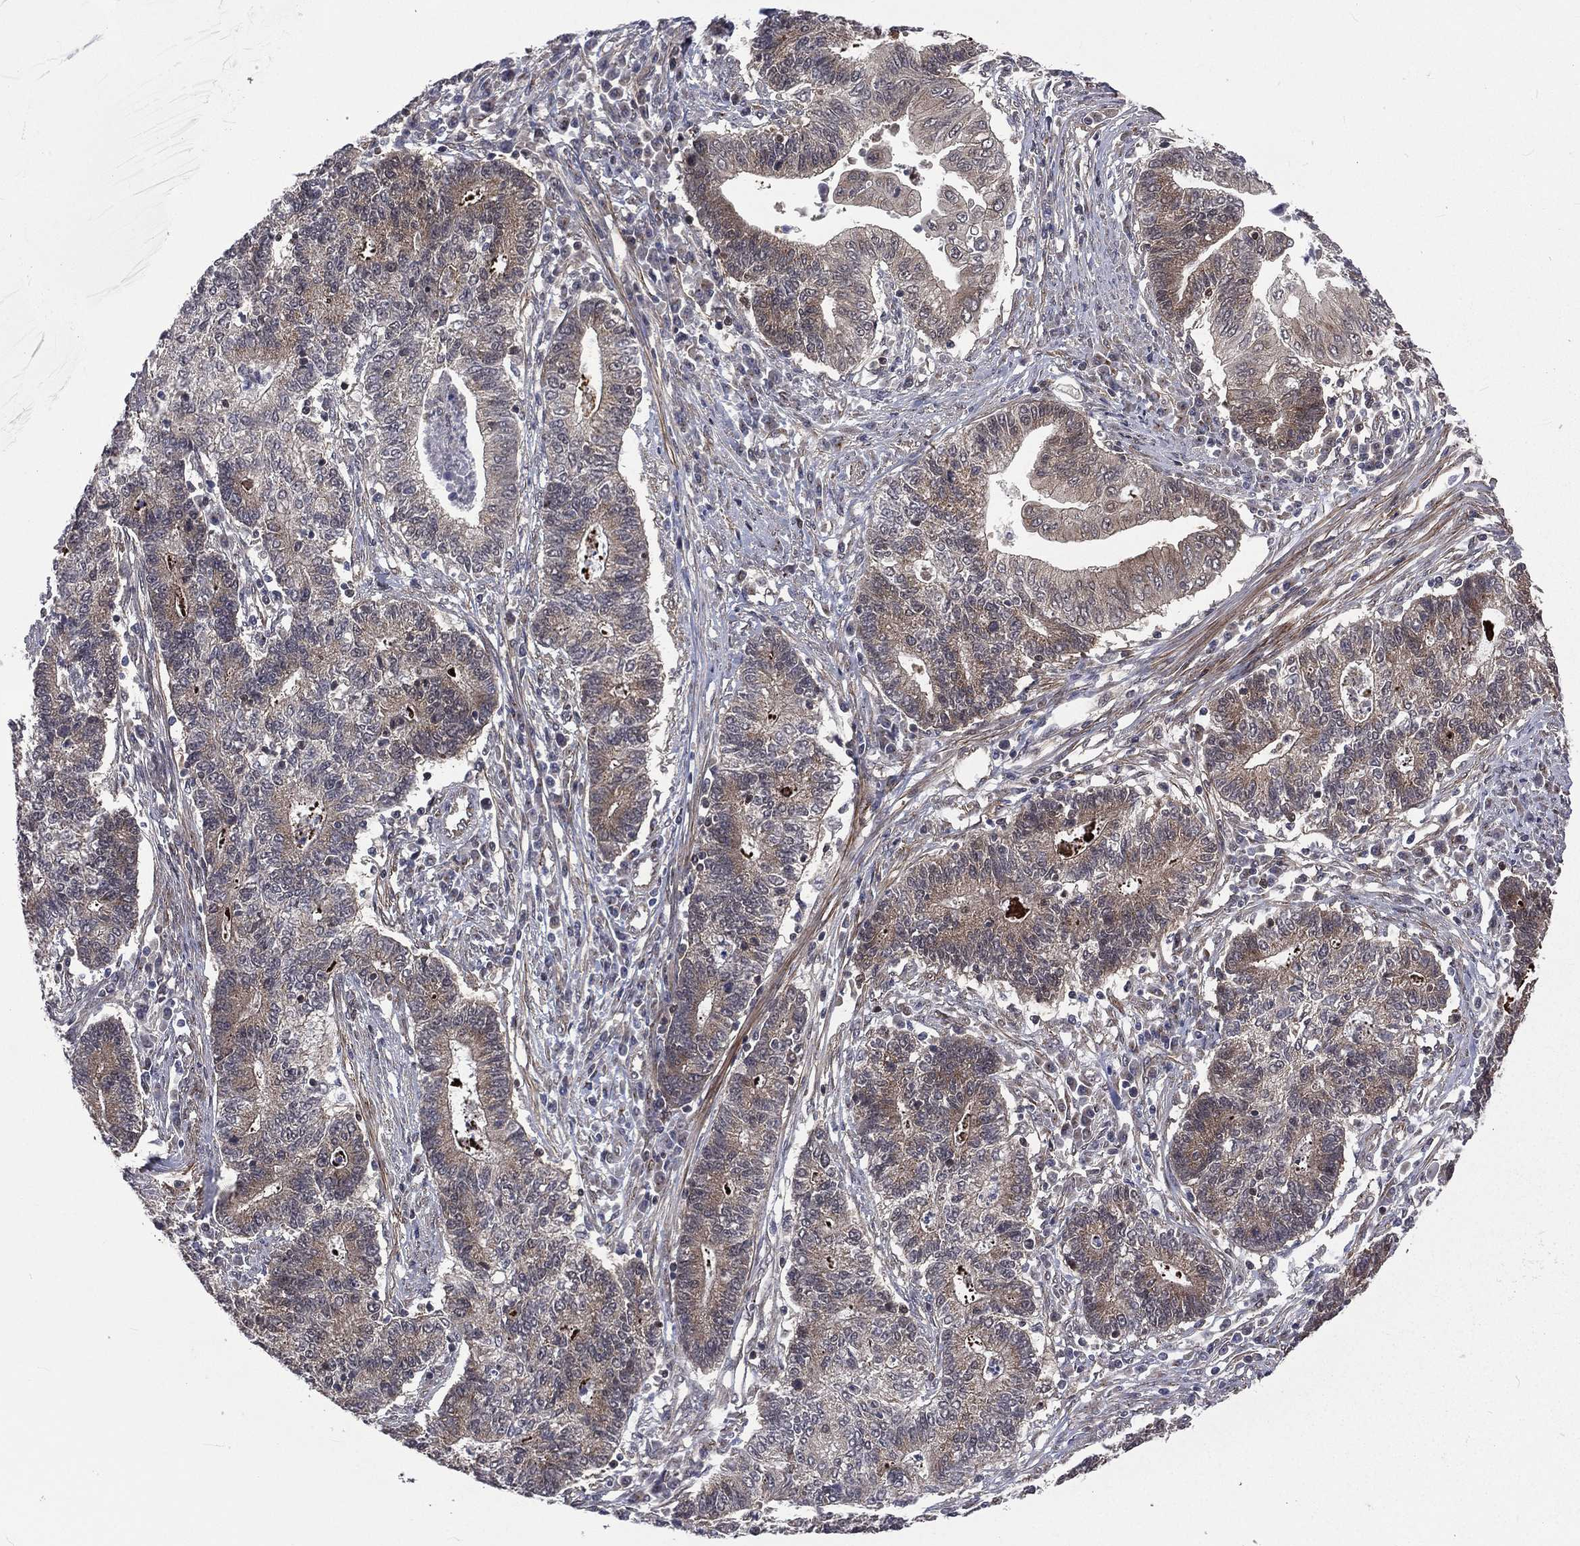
{"staining": {"intensity": "weak", "quantity": "<25%", "location": "cytoplasmic/membranous"}, "tissue": "endometrial cancer", "cell_type": "Tumor cells", "image_type": "cancer", "snomed": [{"axis": "morphology", "description": "Adenocarcinoma, NOS"}, {"axis": "topography", "description": "Uterus"}, {"axis": "topography", "description": "Endometrium"}], "caption": "The photomicrograph shows no staining of tumor cells in endometrial cancer.", "gene": "ARL3", "patient": {"sex": "female", "age": 54}}